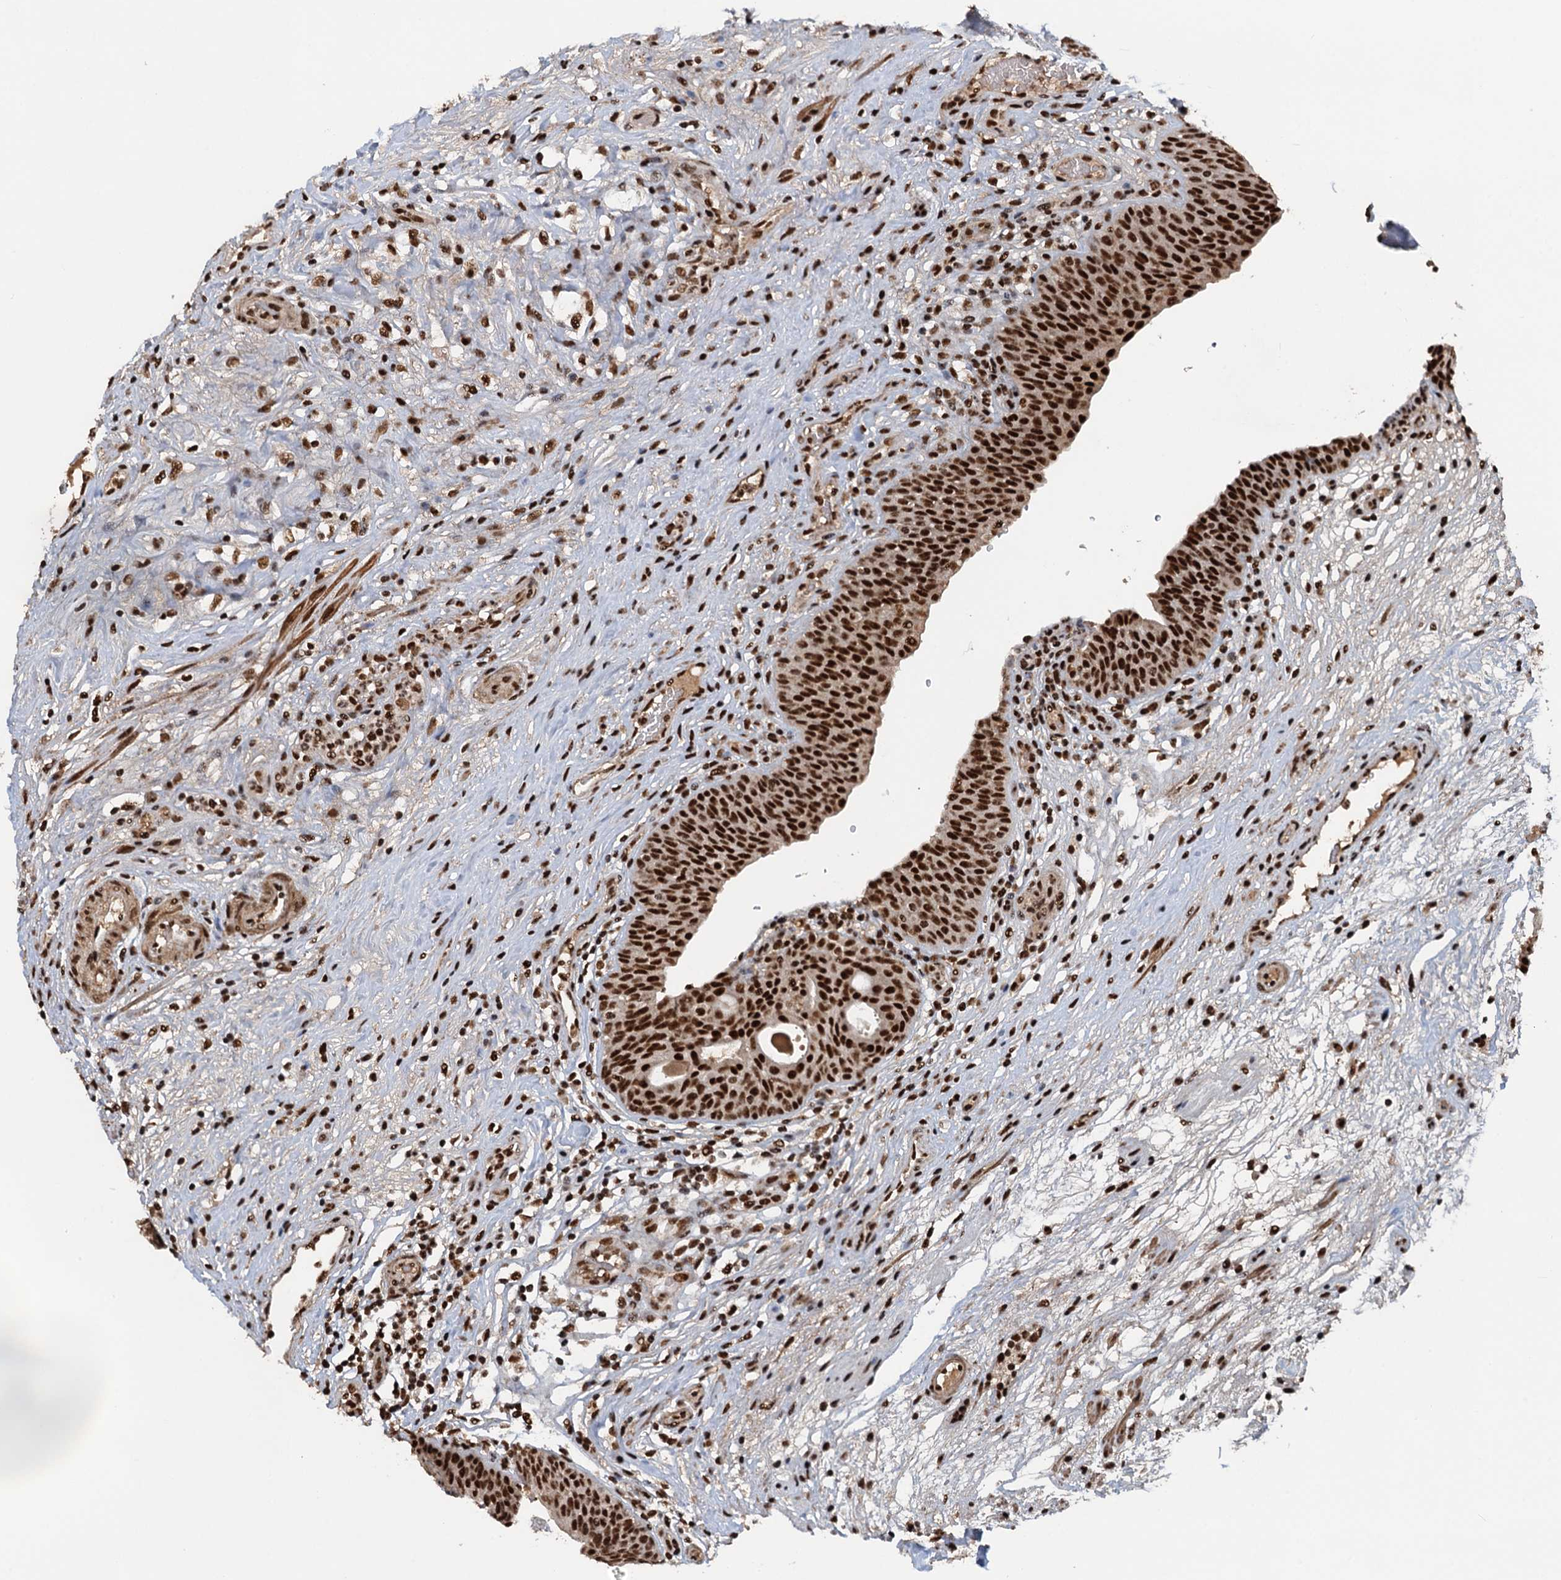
{"staining": {"intensity": "strong", "quantity": ">75%", "location": "nuclear"}, "tissue": "urinary bladder", "cell_type": "Urothelial cells", "image_type": "normal", "snomed": [{"axis": "morphology", "description": "Normal tissue, NOS"}, {"axis": "topography", "description": "Urinary bladder"}], "caption": "A high amount of strong nuclear expression is seen in approximately >75% of urothelial cells in normal urinary bladder. The protein of interest is shown in brown color, while the nuclei are stained blue.", "gene": "ZC3H18", "patient": {"sex": "male", "age": 71}}